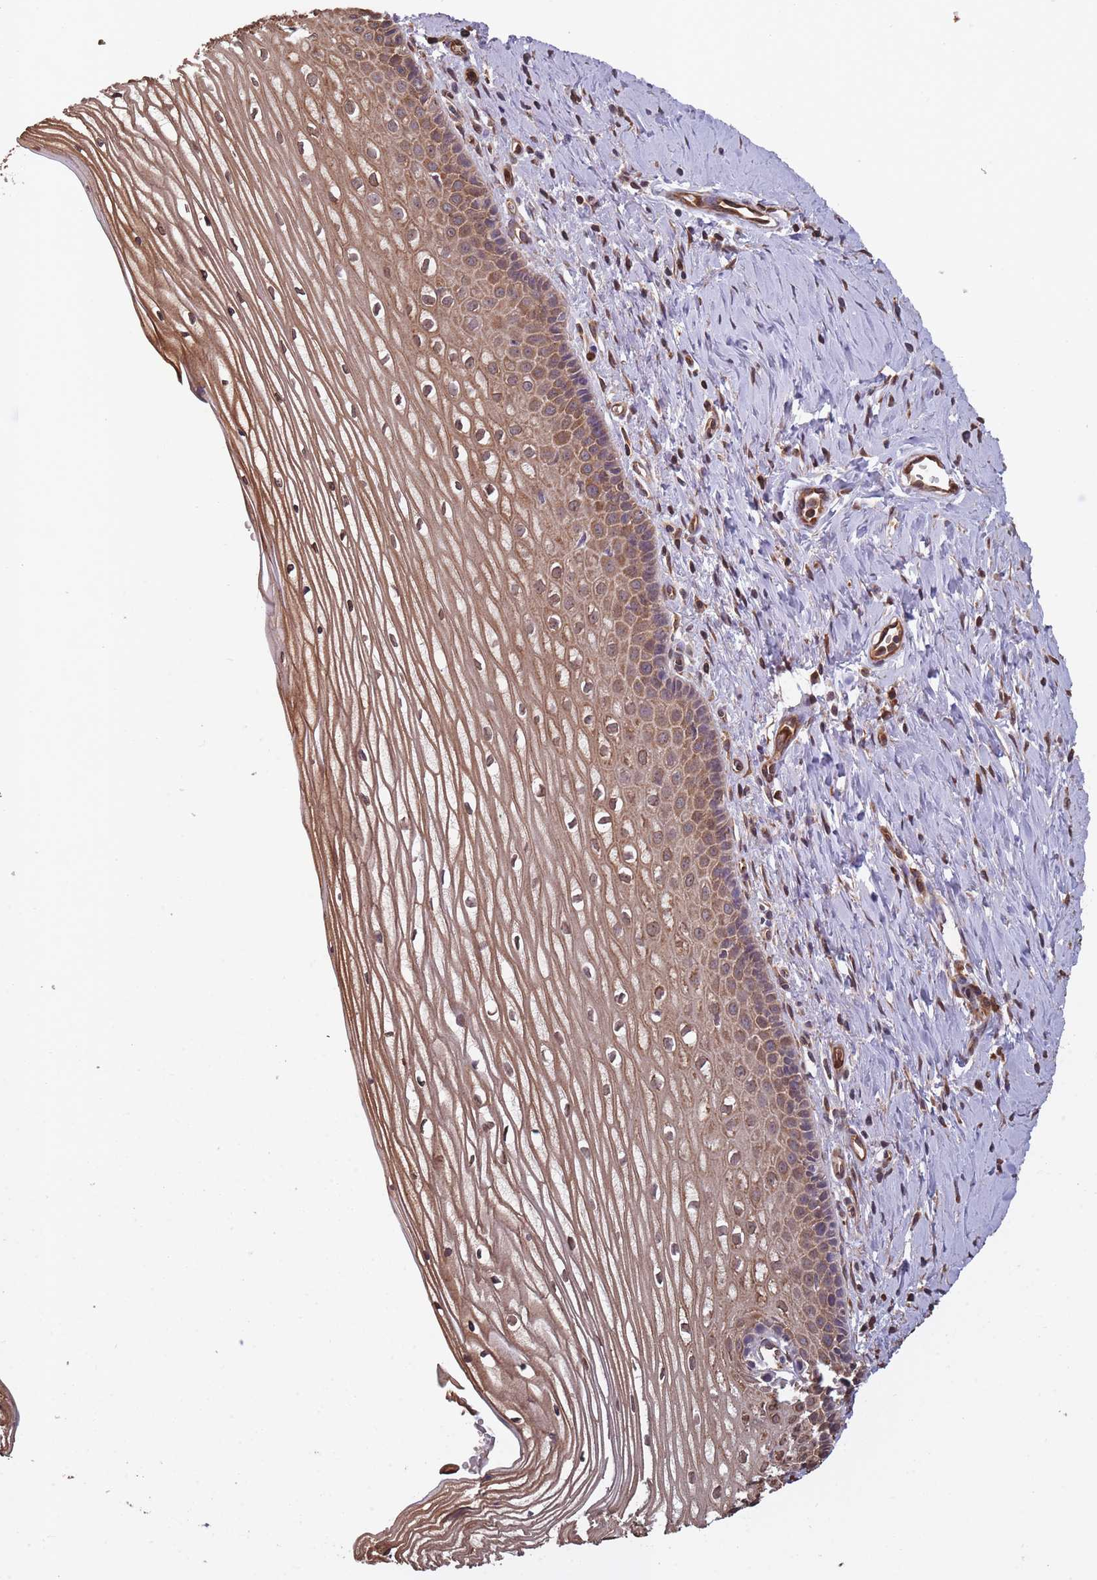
{"staining": {"intensity": "moderate", "quantity": "25%-75%", "location": "cytoplasmic/membranous"}, "tissue": "cervix", "cell_type": "Glandular cells", "image_type": "normal", "snomed": [{"axis": "morphology", "description": "Normal tissue, NOS"}, {"axis": "topography", "description": "Cervix"}], "caption": "Protein expression analysis of normal human cervix reveals moderate cytoplasmic/membranous expression in approximately 25%-75% of glandular cells. The staining was performed using DAB, with brown indicating positive protein expression. Nuclei are stained blue with hematoxylin.", "gene": "ARL13B", "patient": {"sex": "female", "age": 47}}